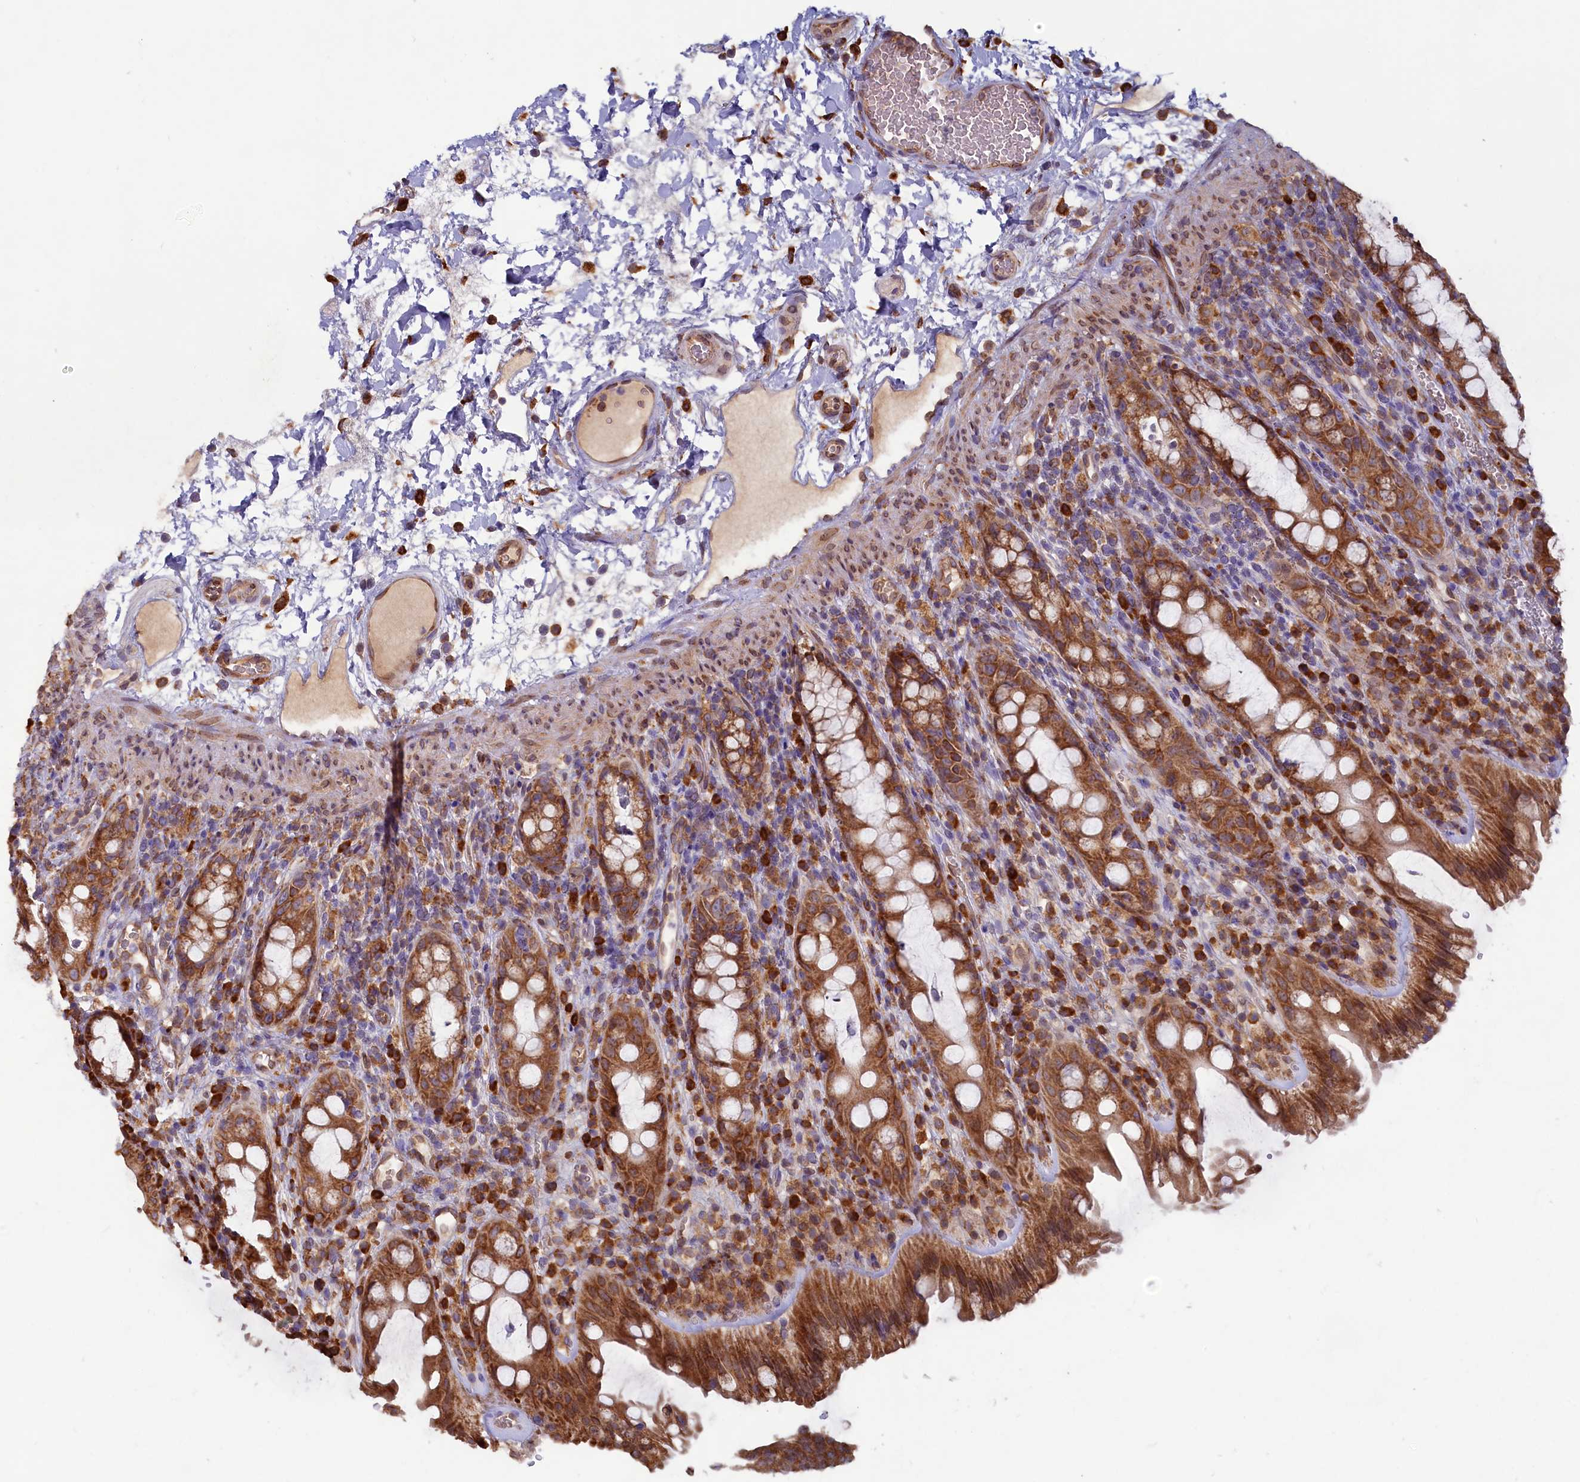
{"staining": {"intensity": "strong", "quantity": ">75%", "location": "cytoplasmic/membranous"}, "tissue": "rectum", "cell_type": "Glandular cells", "image_type": "normal", "snomed": [{"axis": "morphology", "description": "Normal tissue, NOS"}, {"axis": "topography", "description": "Rectum"}], "caption": "The image displays a brown stain indicating the presence of a protein in the cytoplasmic/membranous of glandular cells in rectum.", "gene": "TBC1D19", "patient": {"sex": "female", "age": 57}}